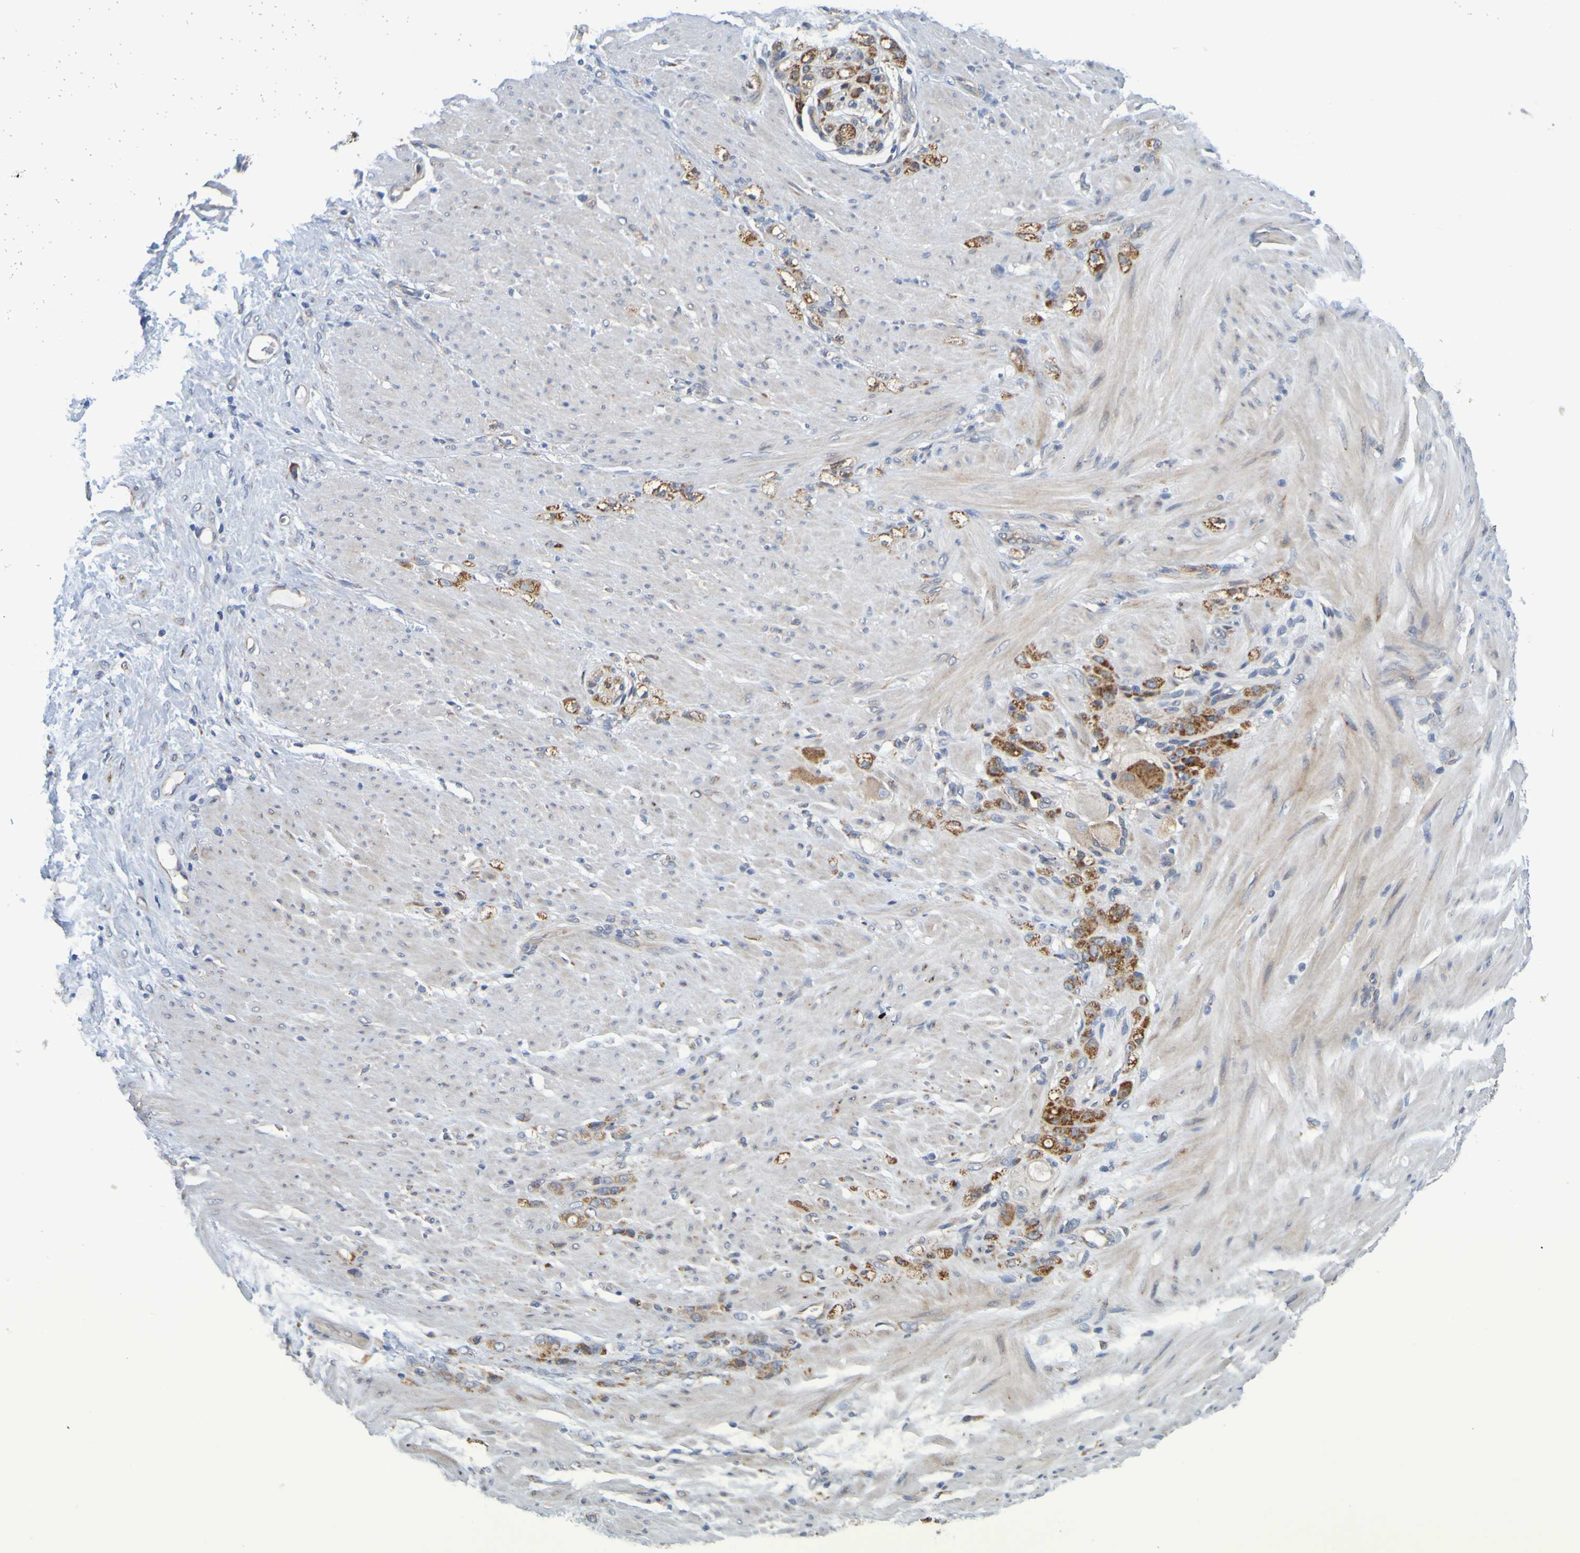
{"staining": {"intensity": "strong", "quantity": ">75%", "location": "cytoplasmic/membranous"}, "tissue": "stomach cancer", "cell_type": "Tumor cells", "image_type": "cancer", "snomed": [{"axis": "morphology", "description": "Adenocarcinoma, NOS"}, {"axis": "topography", "description": "Stomach"}], "caption": "High-power microscopy captured an immunohistochemistry image of stomach cancer, revealing strong cytoplasmic/membranous expression in approximately >75% of tumor cells.", "gene": "SIL1", "patient": {"sex": "male", "age": 82}}